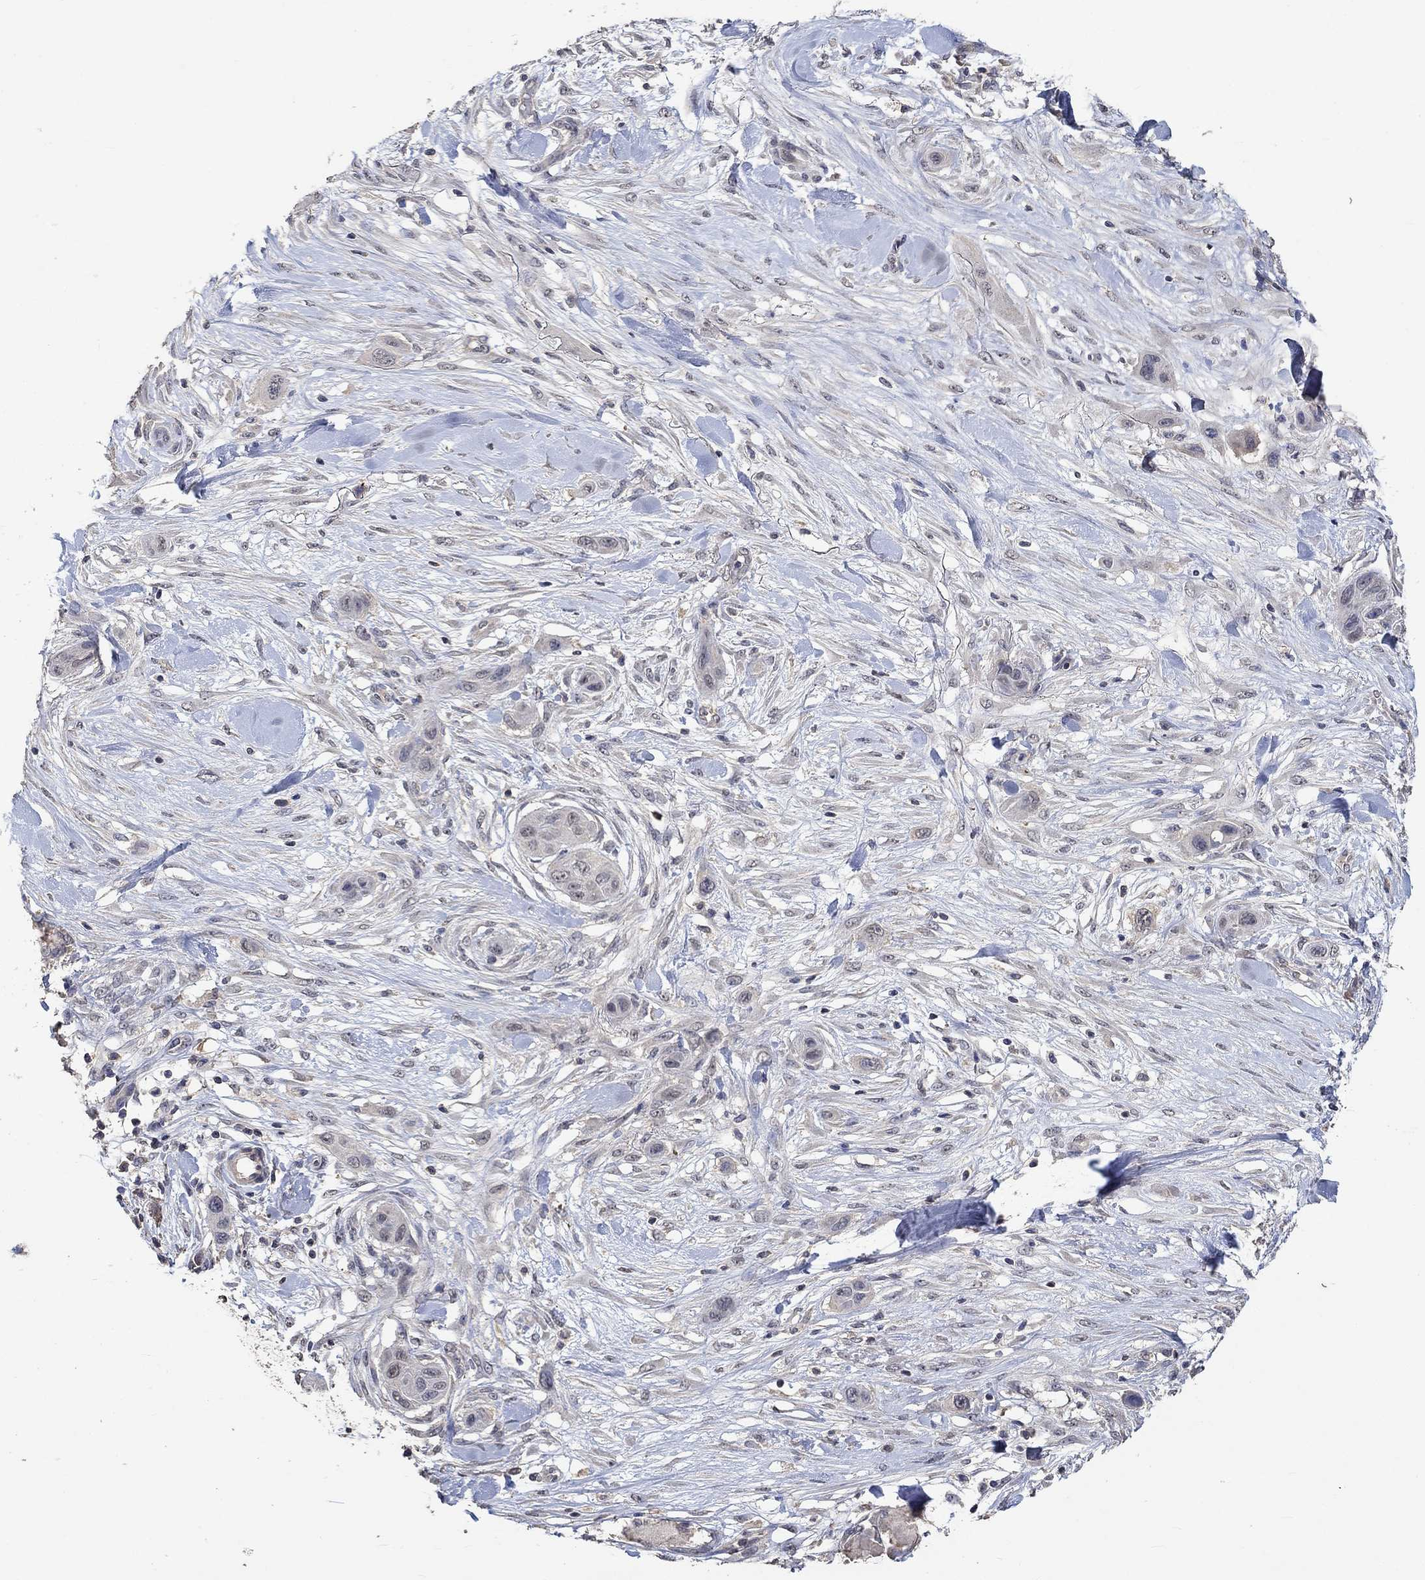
{"staining": {"intensity": "negative", "quantity": "none", "location": "none"}, "tissue": "skin cancer", "cell_type": "Tumor cells", "image_type": "cancer", "snomed": [{"axis": "morphology", "description": "Squamous cell carcinoma, NOS"}, {"axis": "topography", "description": "Skin"}], "caption": "This is an IHC micrograph of skin cancer. There is no staining in tumor cells.", "gene": "PTPN20", "patient": {"sex": "male", "age": 79}}